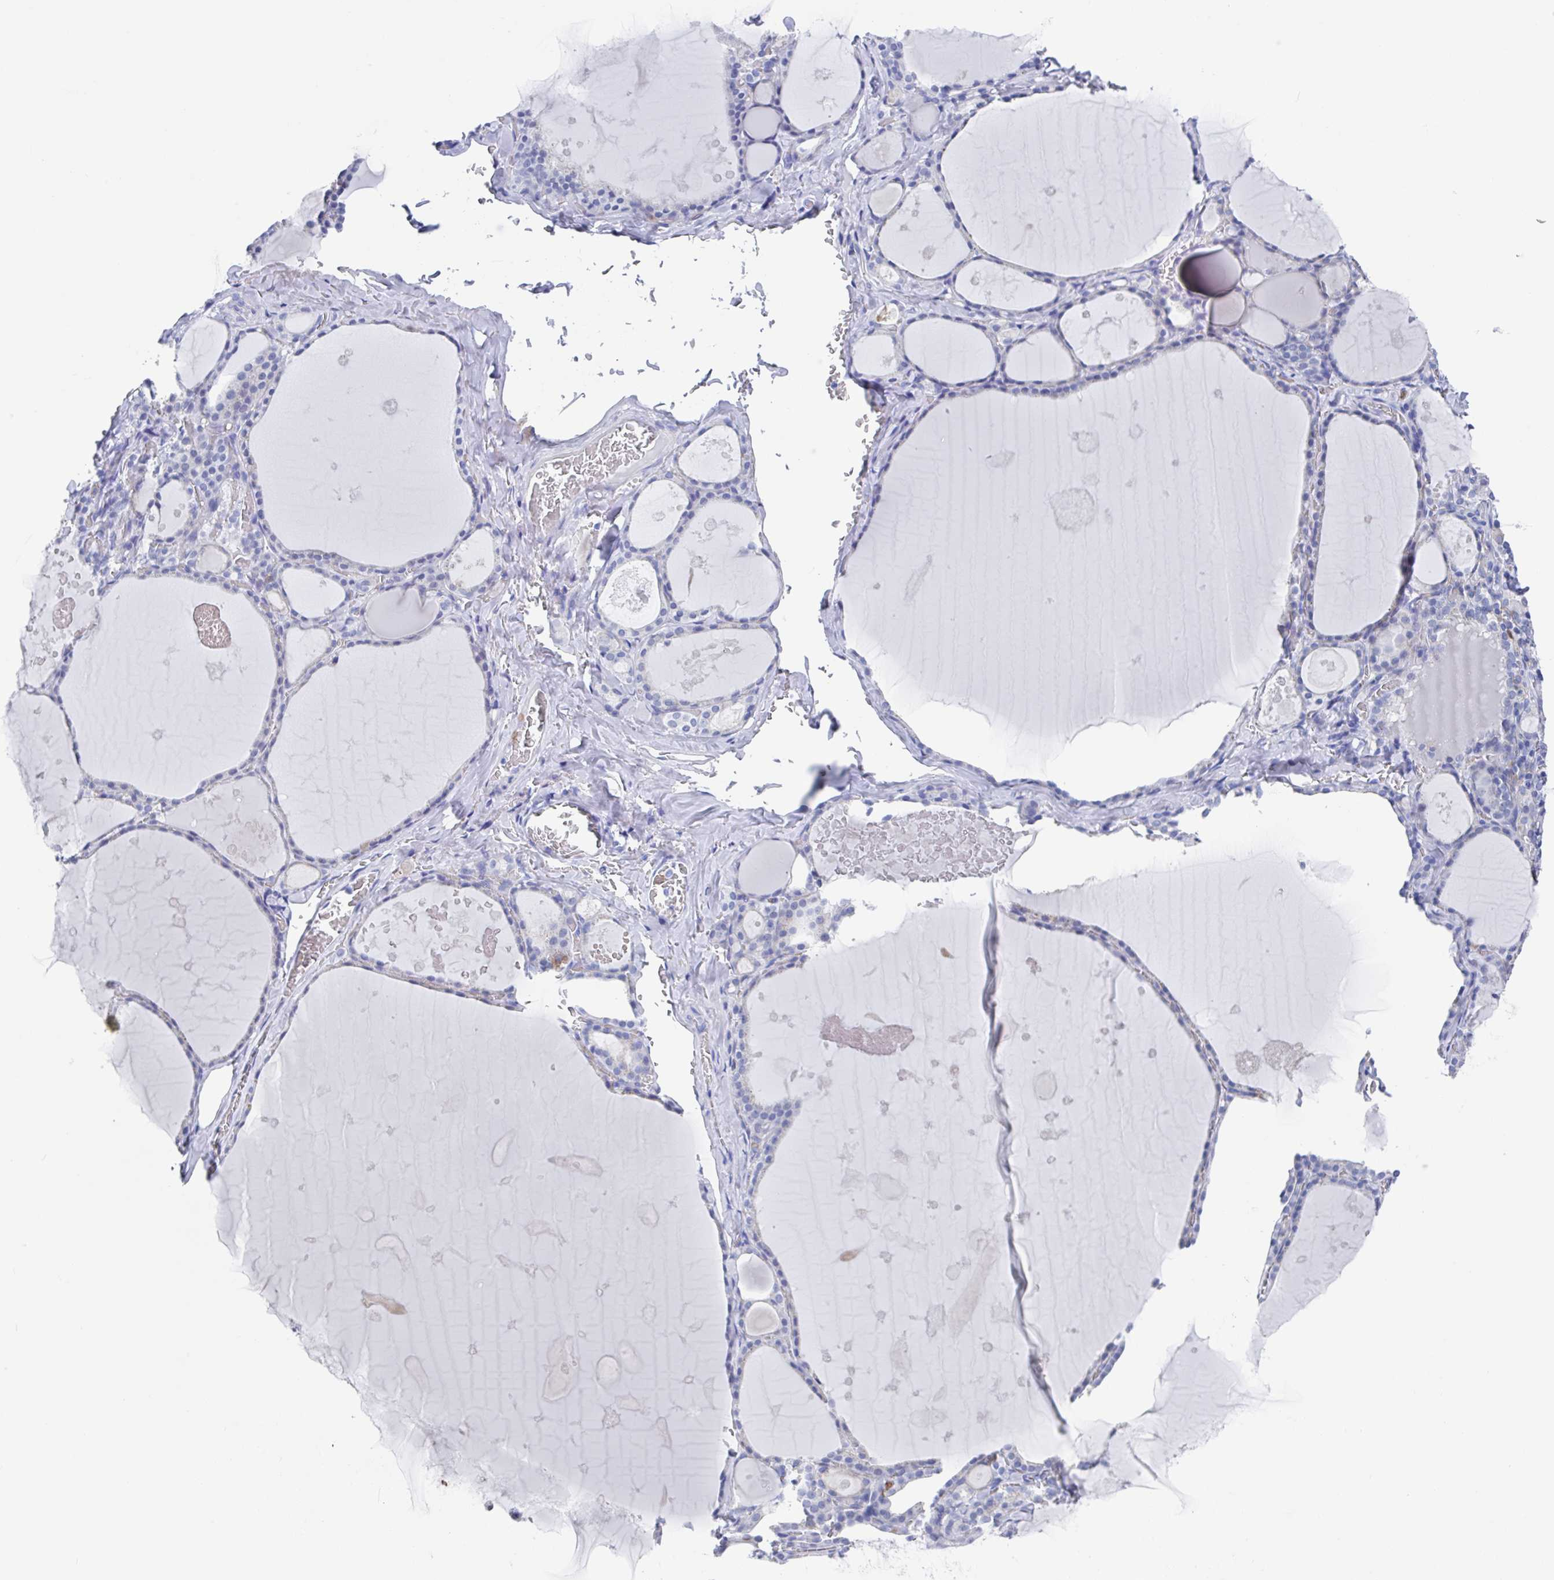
{"staining": {"intensity": "negative", "quantity": "none", "location": "none"}, "tissue": "thyroid gland", "cell_type": "Glandular cells", "image_type": "normal", "snomed": [{"axis": "morphology", "description": "Normal tissue, NOS"}, {"axis": "topography", "description": "Thyroid gland"}], "caption": "Immunohistochemistry micrograph of benign thyroid gland: human thyroid gland stained with DAB exhibits no significant protein expression in glandular cells.", "gene": "FCGR3A", "patient": {"sex": "male", "age": 56}}